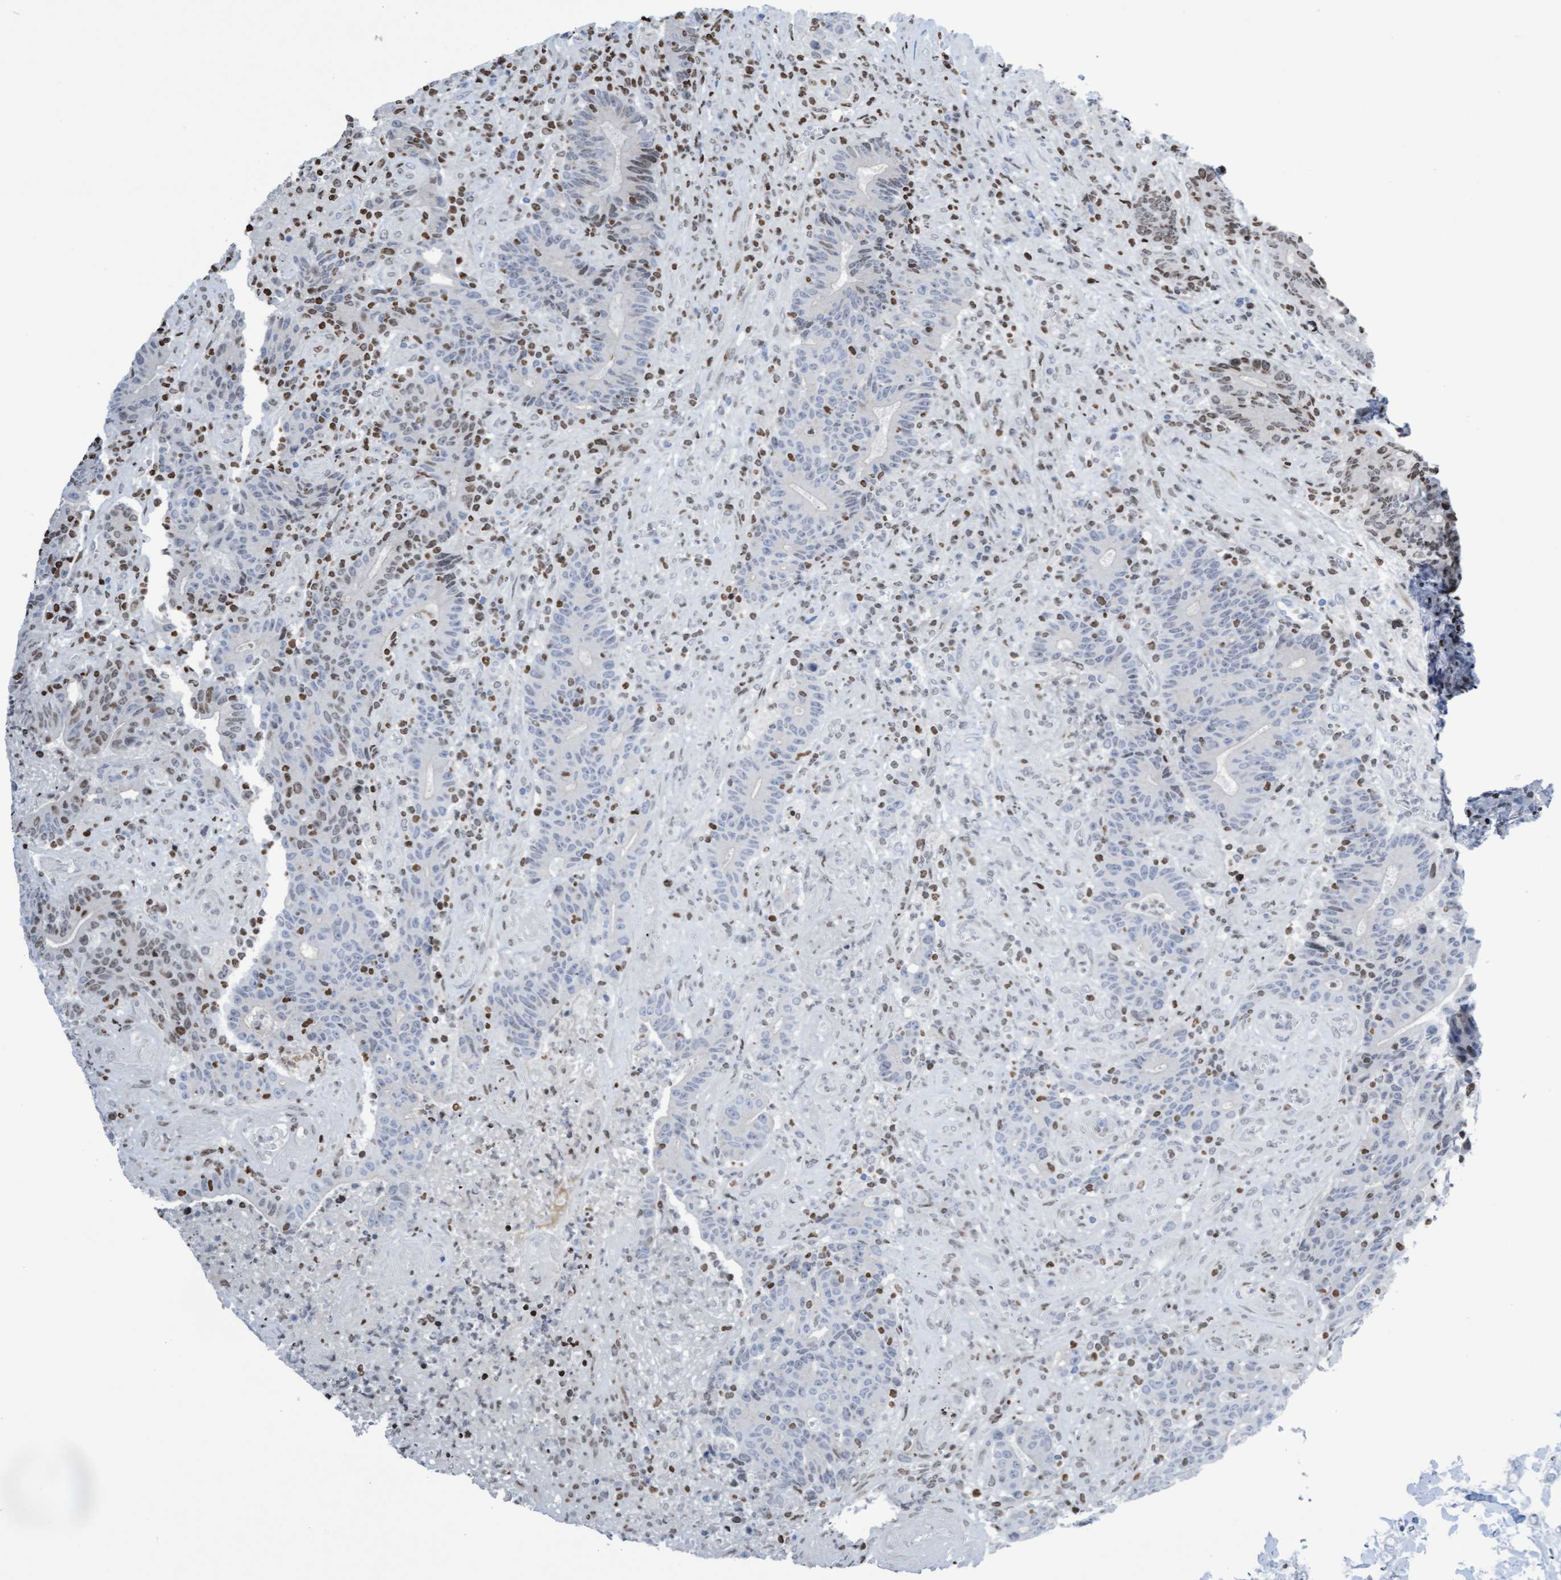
{"staining": {"intensity": "moderate", "quantity": "<25%", "location": "nuclear"}, "tissue": "colorectal cancer", "cell_type": "Tumor cells", "image_type": "cancer", "snomed": [{"axis": "morphology", "description": "Normal tissue, NOS"}, {"axis": "morphology", "description": "Adenocarcinoma, NOS"}, {"axis": "topography", "description": "Colon"}], "caption": "Brown immunohistochemical staining in human colorectal cancer shows moderate nuclear expression in about <25% of tumor cells.", "gene": "CBX2", "patient": {"sex": "female", "age": 75}}